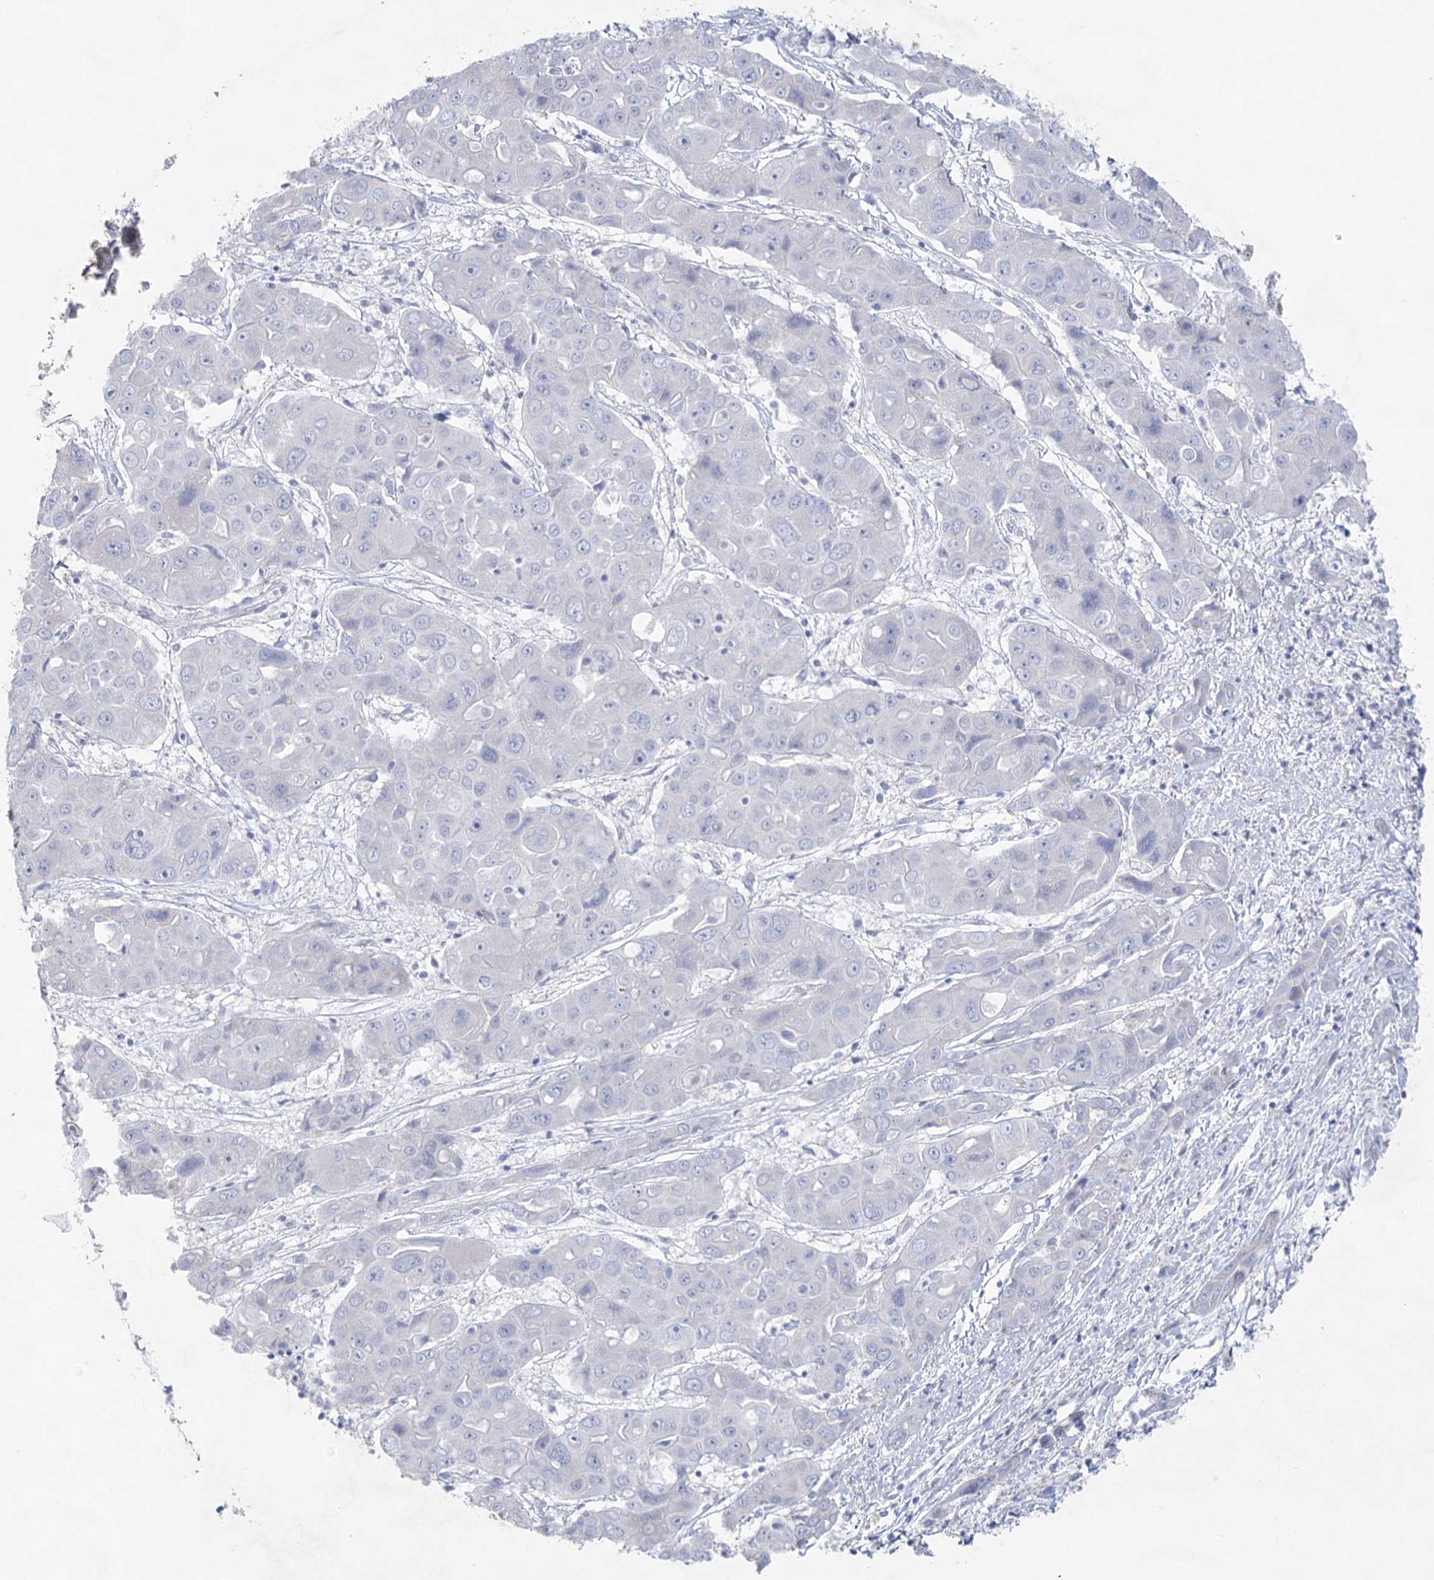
{"staining": {"intensity": "negative", "quantity": "none", "location": "none"}, "tissue": "liver cancer", "cell_type": "Tumor cells", "image_type": "cancer", "snomed": [{"axis": "morphology", "description": "Cholangiocarcinoma"}, {"axis": "topography", "description": "Liver"}], "caption": "The micrograph demonstrates no staining of tumor cells in cholangiocarcinoma (liver).", "gene": "CCDC88A", "patient": {"sex": "male", "age": 67}}